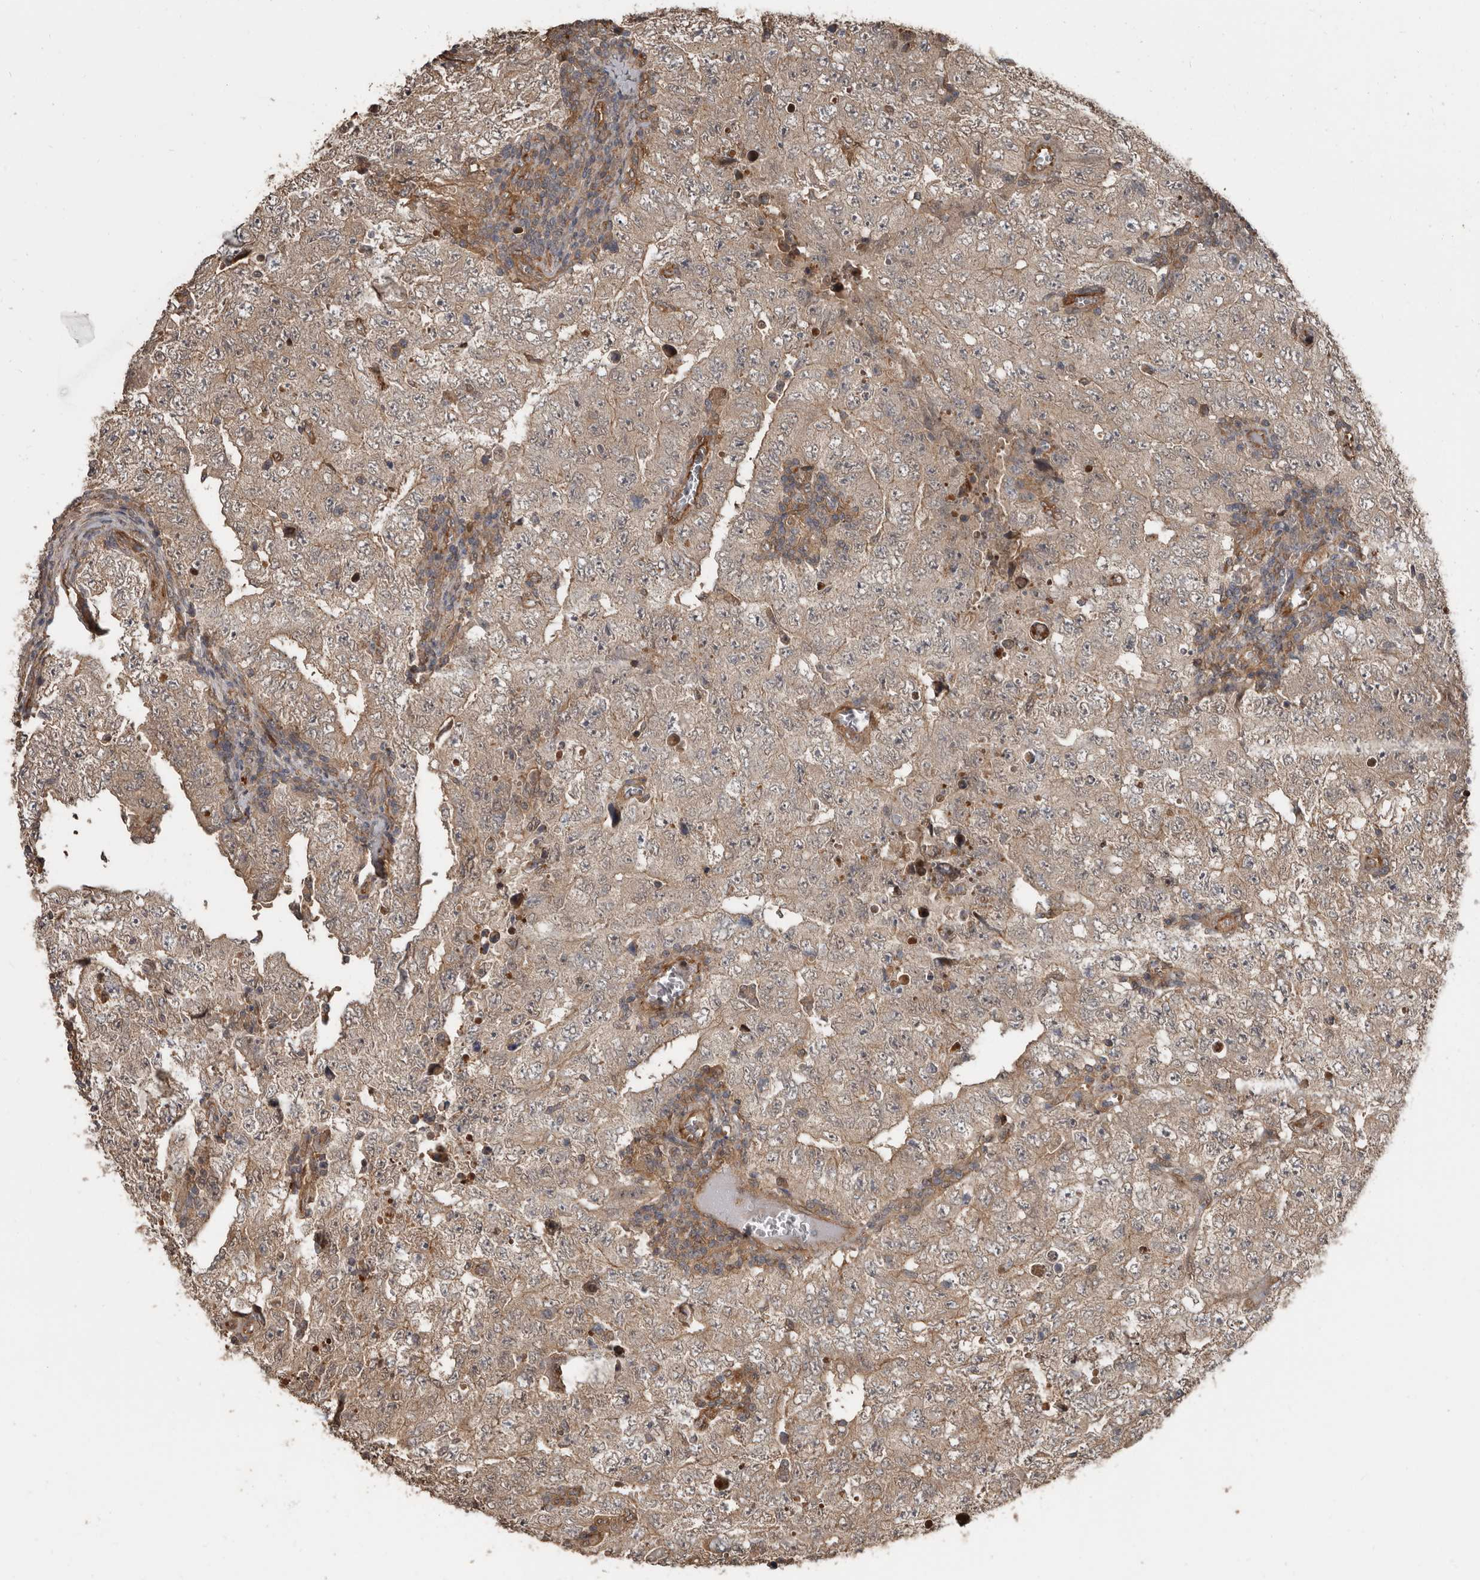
{"staining": {"intensity": "moderate", "quantity": "25%-75%", "location": "cytoplasmic/membranous"}, "tissue": "testis cancer", "cell_type": "Tumor cells", "image_type": "cancer", "snomed": [{"axis": "morphology", "description": "Carcinoma, Embryonal, NOS"}, {"axis": "topography", "description": "Testis"}], "caption": "The image reveals a brown stain indicating the presence of a protein in the cytoplasmic/membranous of tumor cells in testis cancer (embryonal carcinoma).", "gene": "EXOC3L1", "patient": {"sex": "male", "age": 26}}